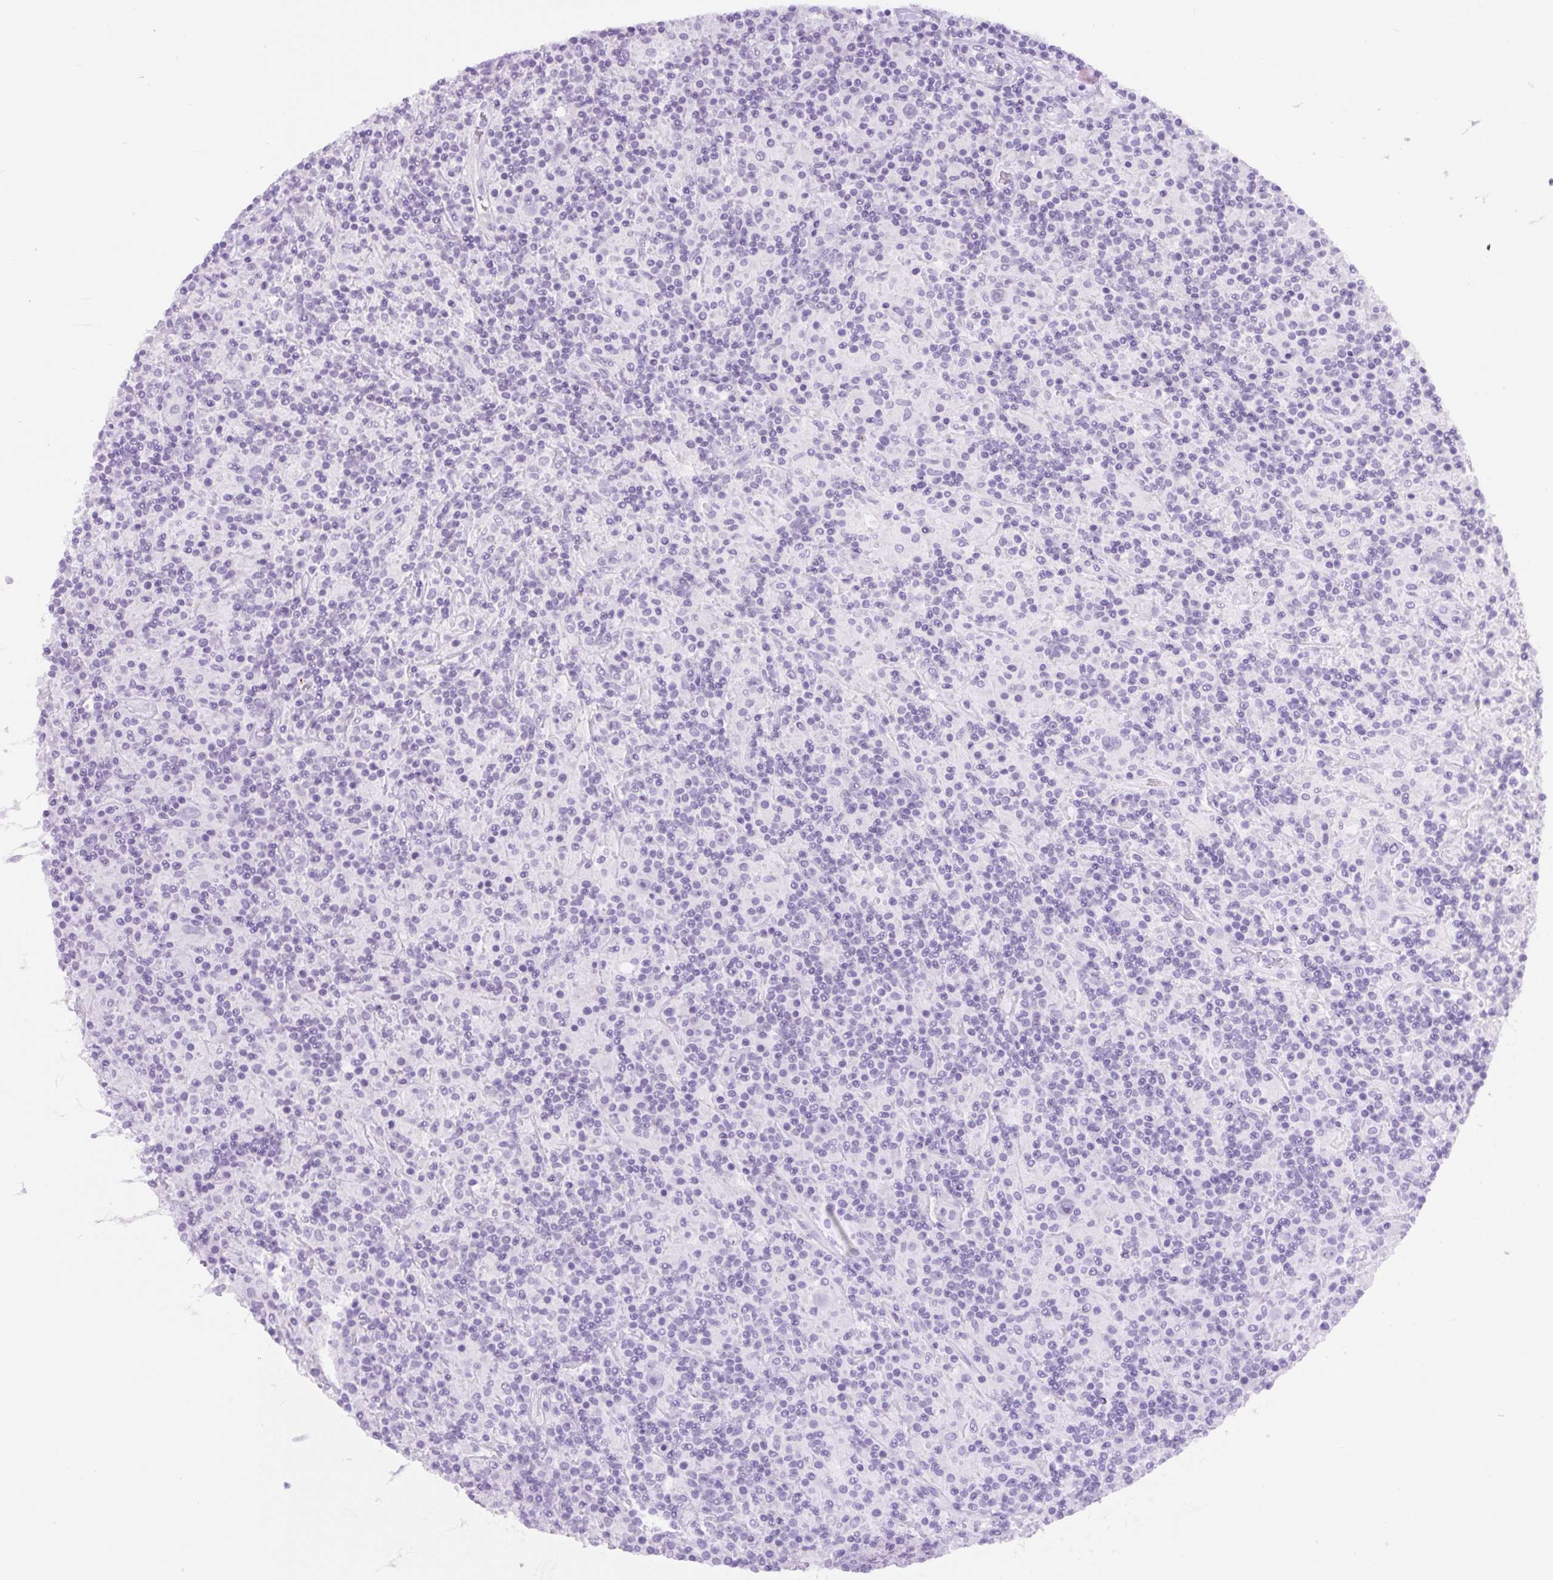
{"staining": {"intensity": "negative", "quantity": "none", "location": "none"}, "tissue": "lymphoma", "cell_type": "Tumor cells", "image_type": "cancer", "snomed": [{"axis": "morphology", "description": "Hodgkin's disease, NOS"}, {"axis": "topography", "description": "Lymph node"}], "caption": "IHC of human Hodgkin's disease demonstrates no staining in tumor cells.", "gene": "ADAMTS19", "patient": {"sex": "male", "age": 70}}